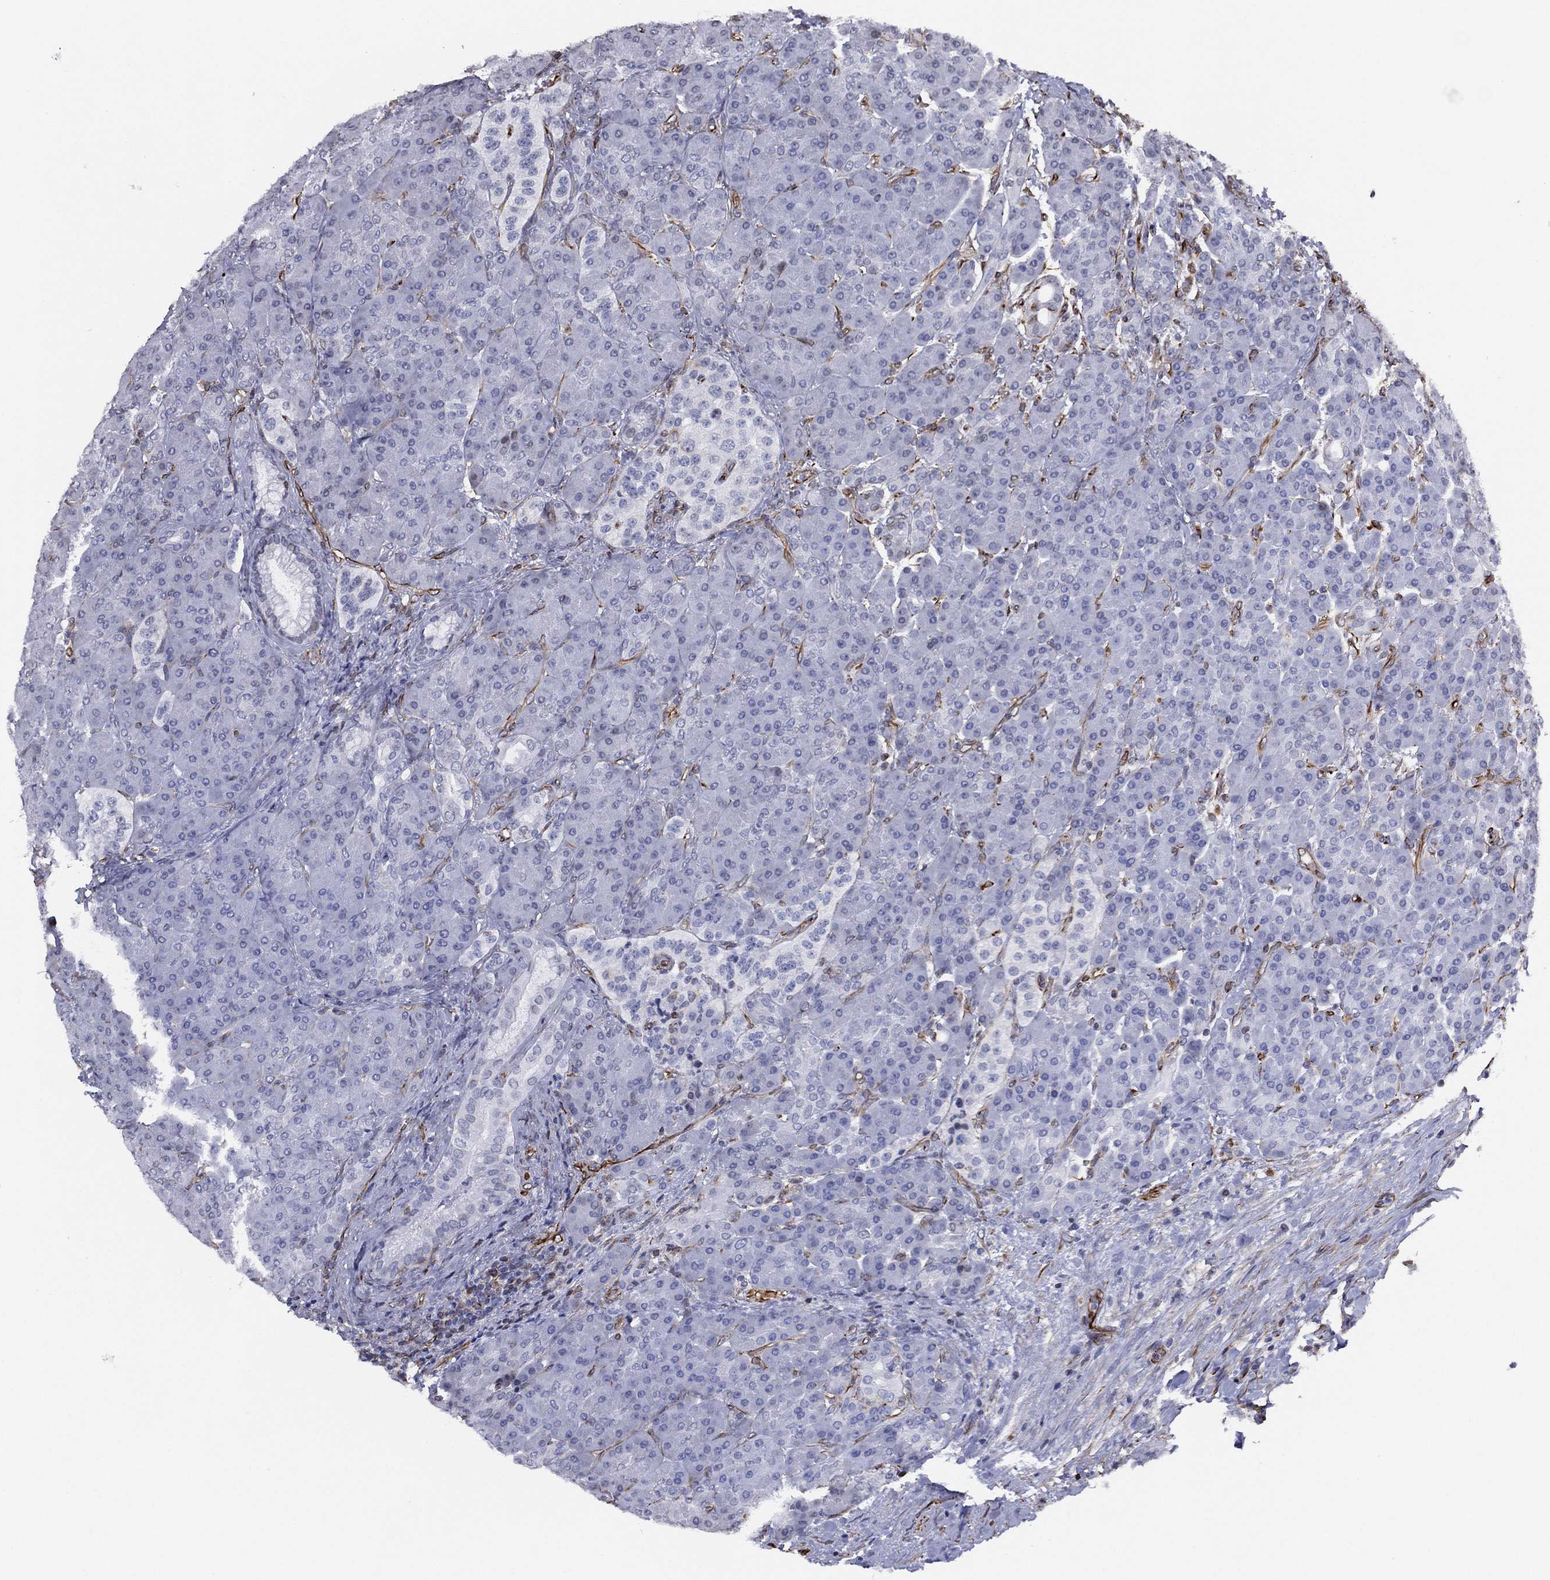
{"staining": {"intensity": "negative", "quantity": "none", "location": "none"}, "tissue": "pancreas", "cell_type": "Exocrine glandular cells", "image_type": "normal", "snomed": [{"axis": "morphology", "description": "Normal tissue, NOS"}, {"axis": "topography", "description": "Pancreas"}], "caption": "A high-resolution histopathology image shows immunohistochemistry staining of benign pancreas, which demonstrates no significant positivity in exocrine glandular cells.", "gene": "MAS1", "patient": {"sex": "male", "age": 70}}